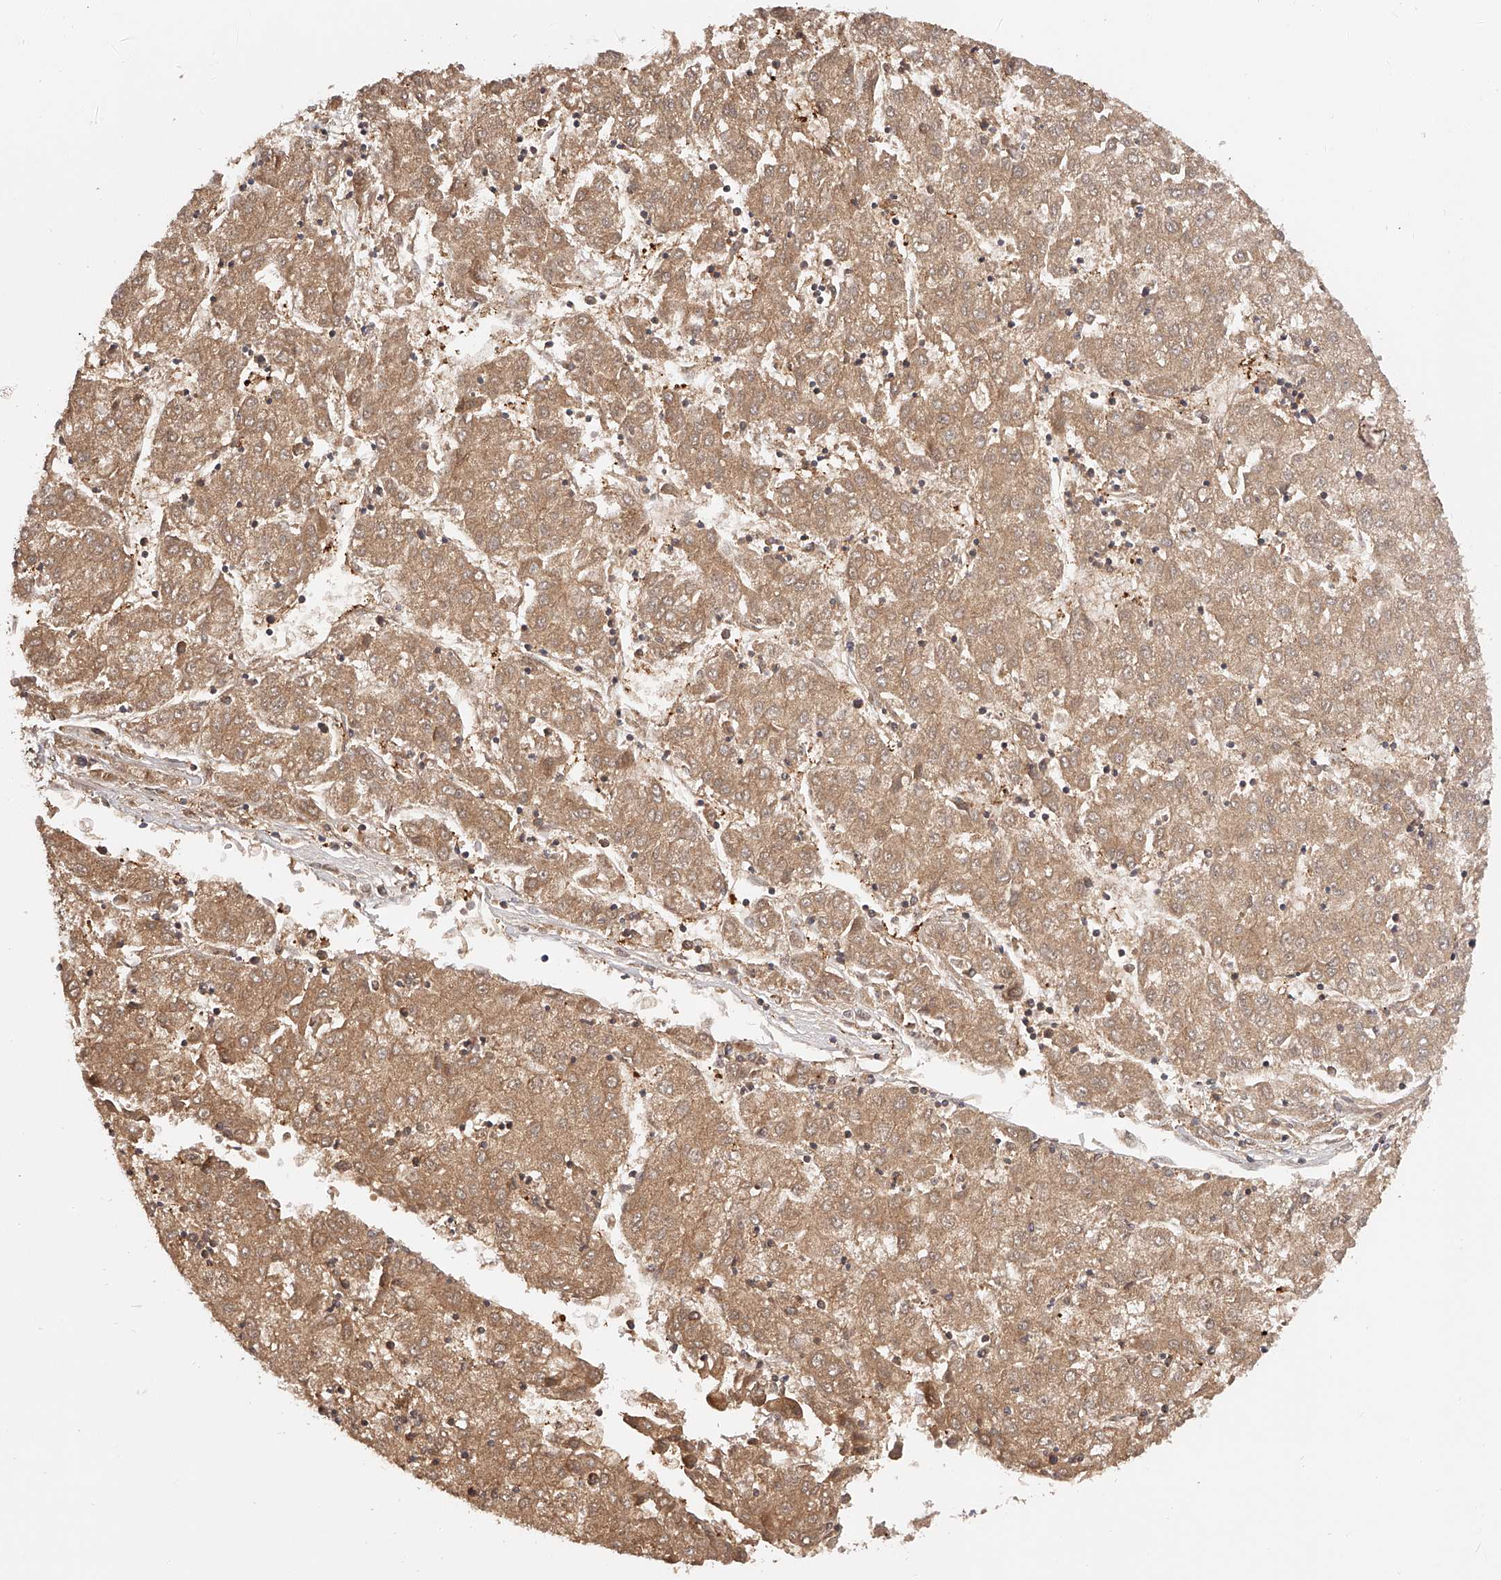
{"staining": {"intensity": "moderate", "quantity": ">75%", "location": "cytoplasmic/membranous"}, "tissue": "liver cancer", "cell_type": "Tumor cells", "image_type": "cancer", "snomed": [{"axis": "morphology", "description": "Carcinoma, Hepatocellular, NOS"}, {"axis": "topography", "description": "Liver"}], "caption": "Immunohistochemistry image of liver cancer (hepatocellular carcinoma) stained for a protein (brown), which reveals medium levels of moderate cytoplasmic/membranous positivity in about >75% of tumor cells.", "gene": "LAP3", "patient": {"sex": "male", "age": 72}}